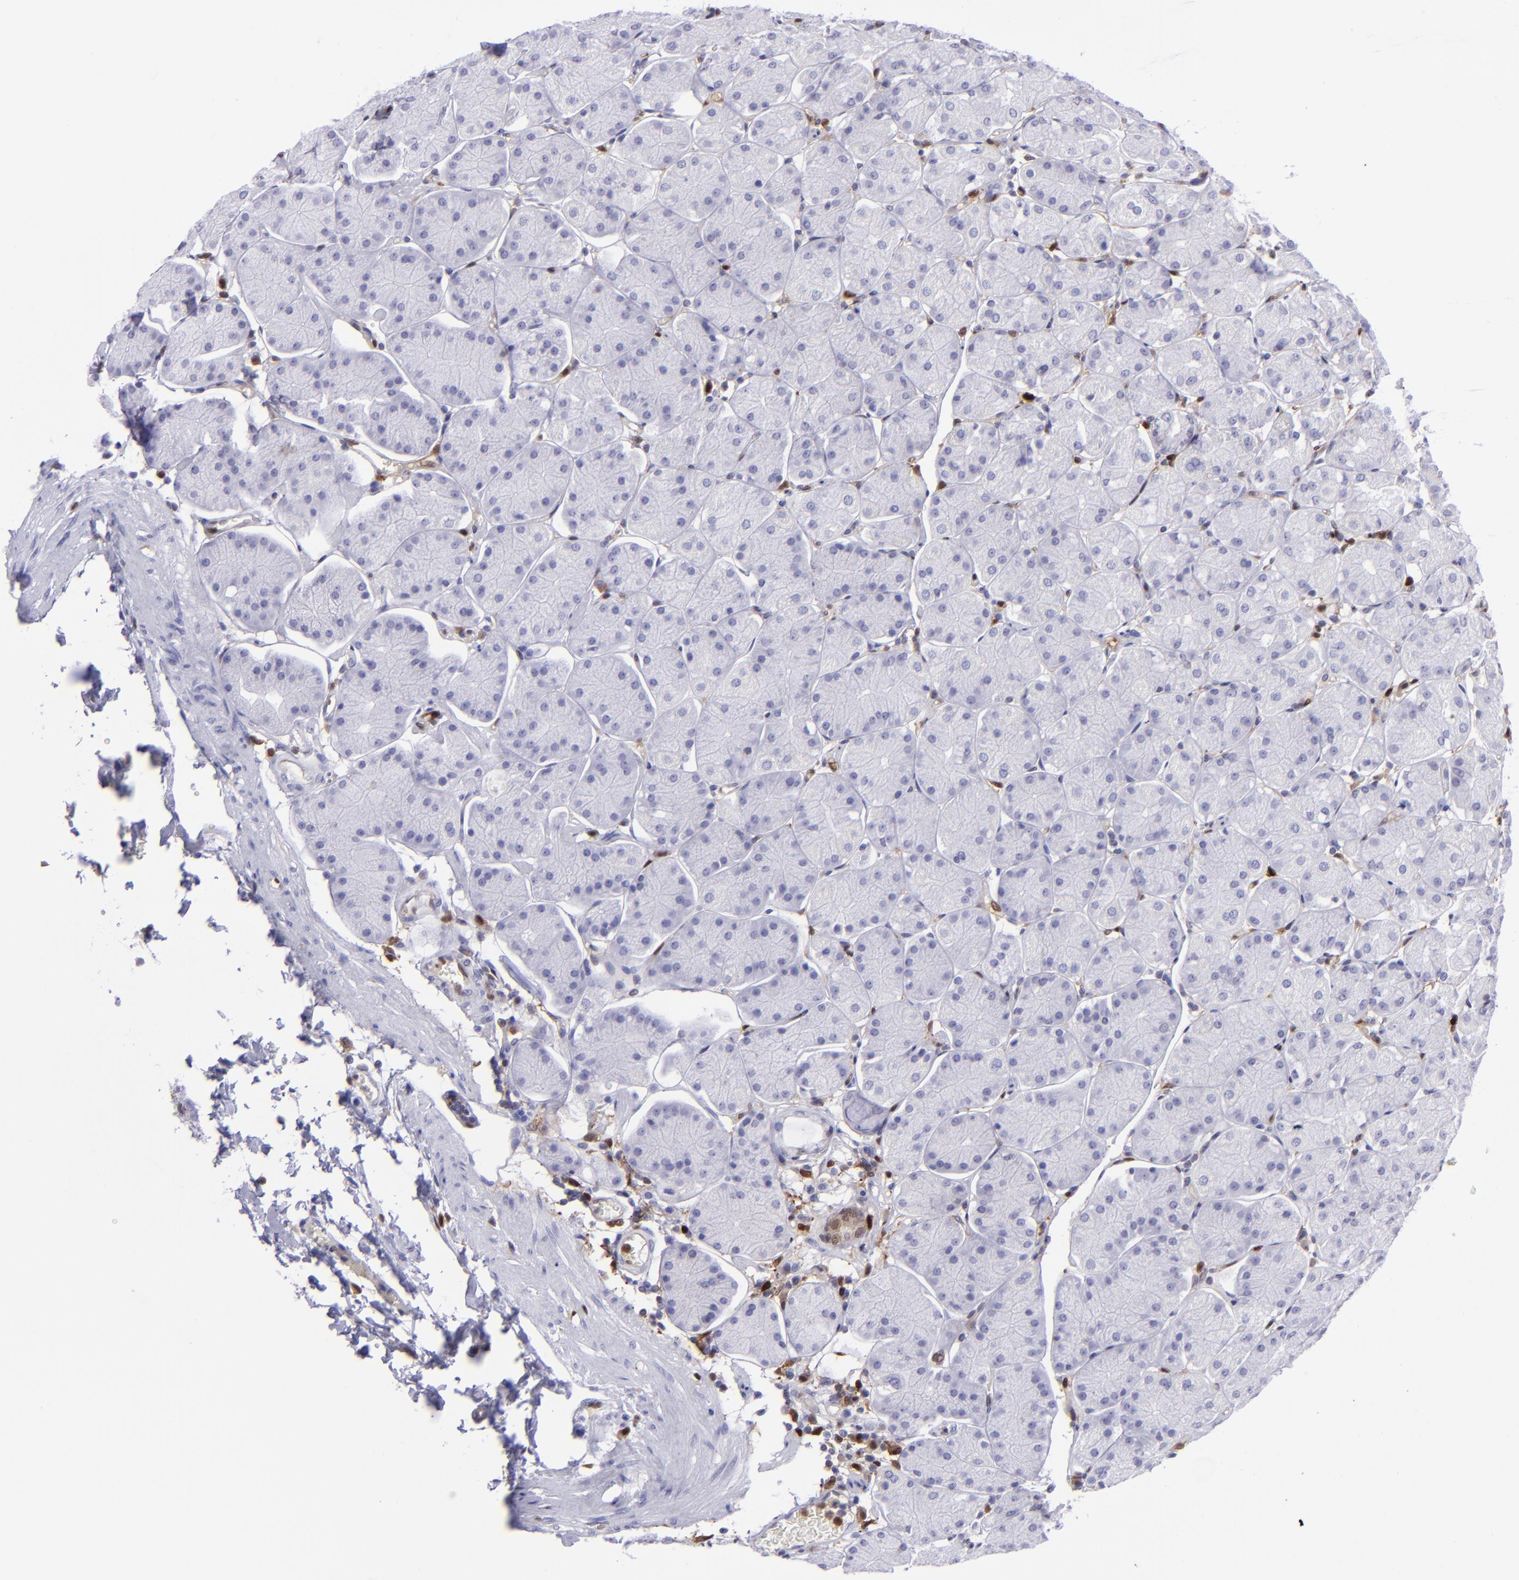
{"staining": {"intensity": "negative", "quantity": "none", "location": "none"}, "tissue": "stomach", "cell_type": "Glandular cells", "image_type": "normal", "snomed": [{"axis": "morphology", "description": "Normal tissue, NOS"}, {"axis": "topography", "description": "Stomach, upper"}, {"axis": "topography", "description": "Stomach"}], "caption": "The histopathology image demonstrates no significant staining in glandular cells of stomach.", "gene": "TYMP", "patient": {"sex": "male", "age": 76}}